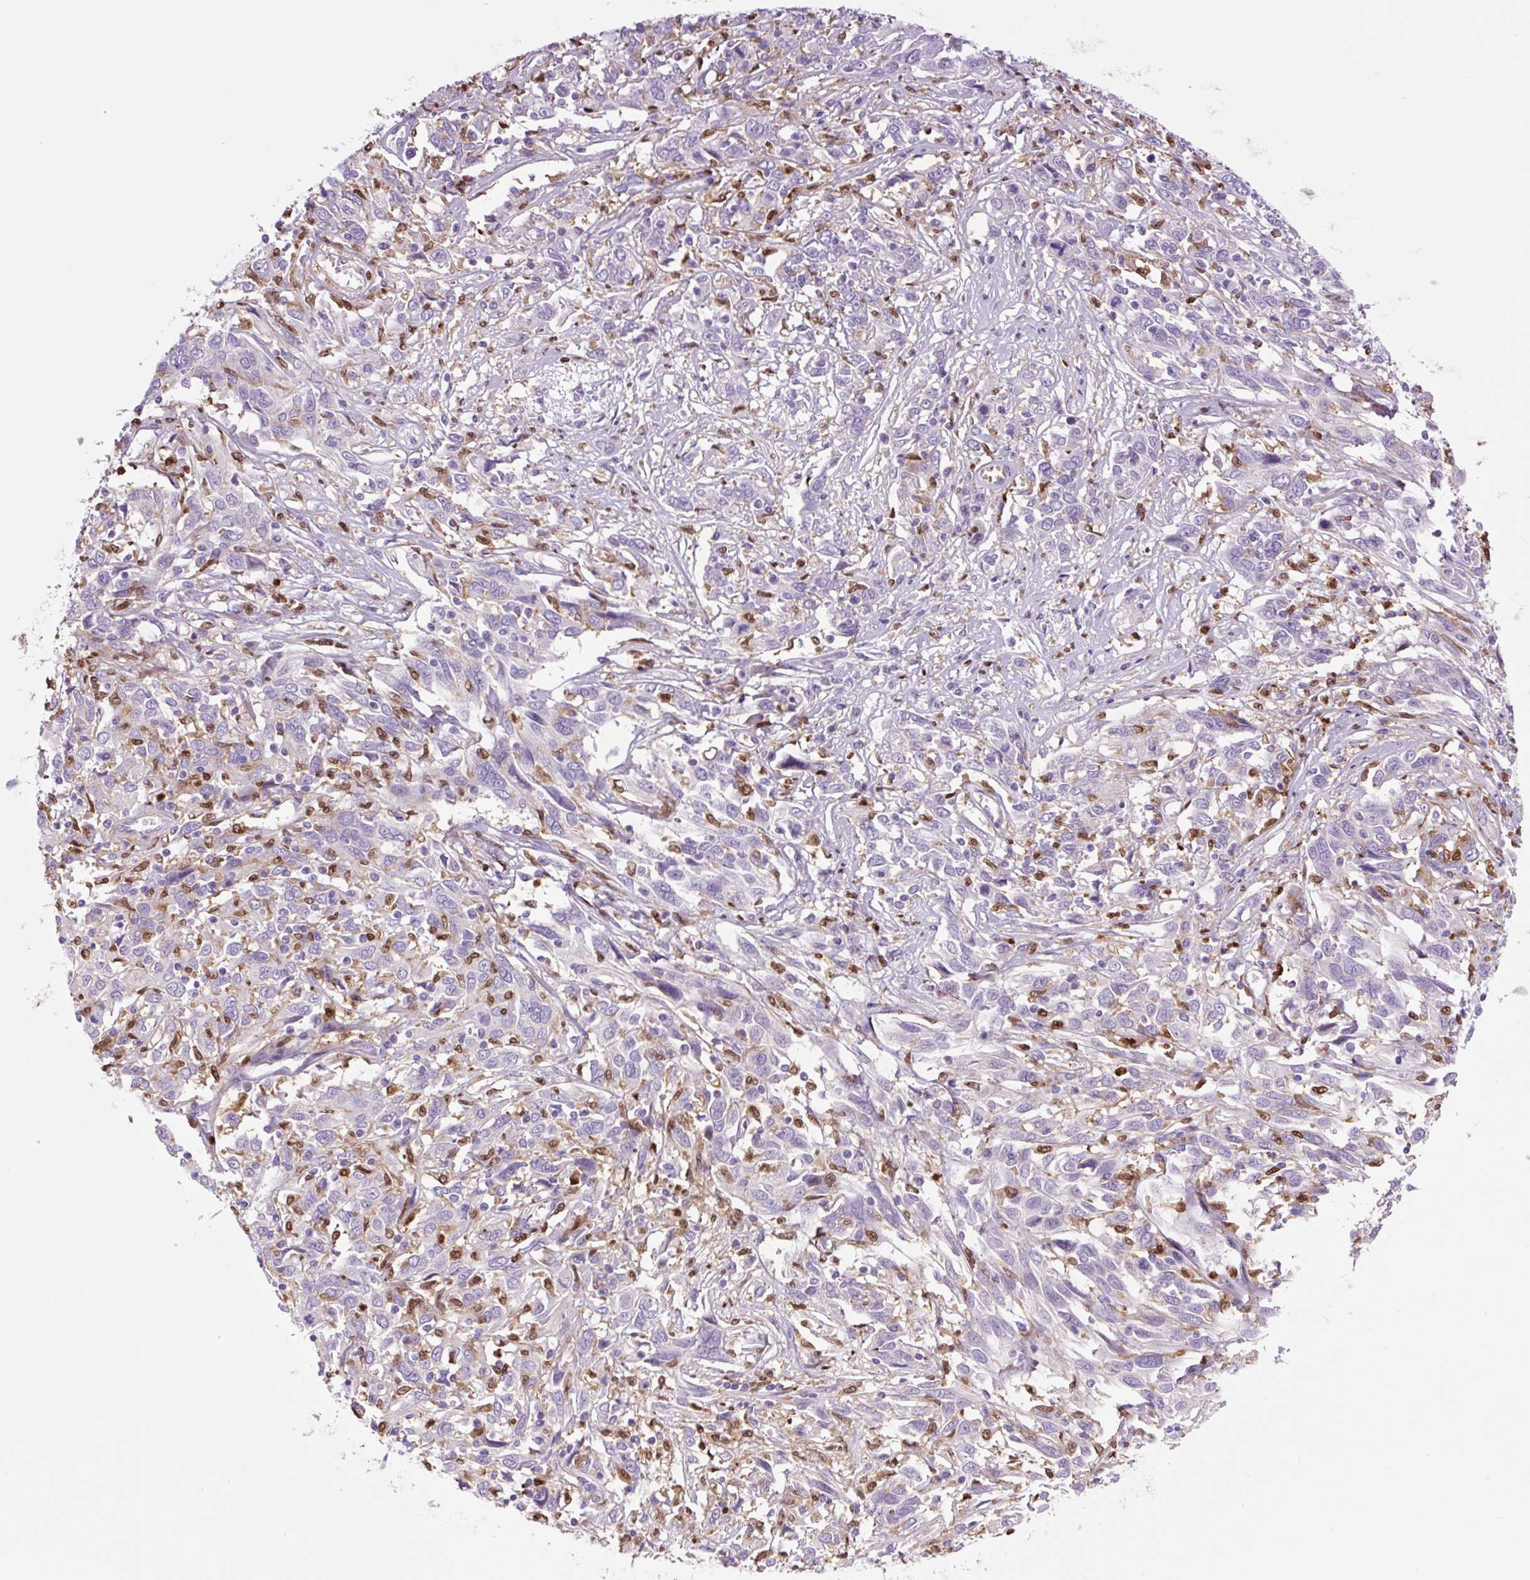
{"staining": {"intensity": "negative", "quantity": "none", "location": "none"}, "tissue": "cervical cancer", "cell_type": "Tumor cells", "image_type": "cancer", "snomed": [{"axis": "morphology", "description": "Squamous cell carcinoma, NOS"}, {"axis": "topography", "description": "Cervix"}], "caption": "Micrograph shows no protein staining in tumor cells of cervical cancer (squamous cell carcinoma) tissue.", "gene": "SPI1", "patient": {"sex": "female", "age": 46}}